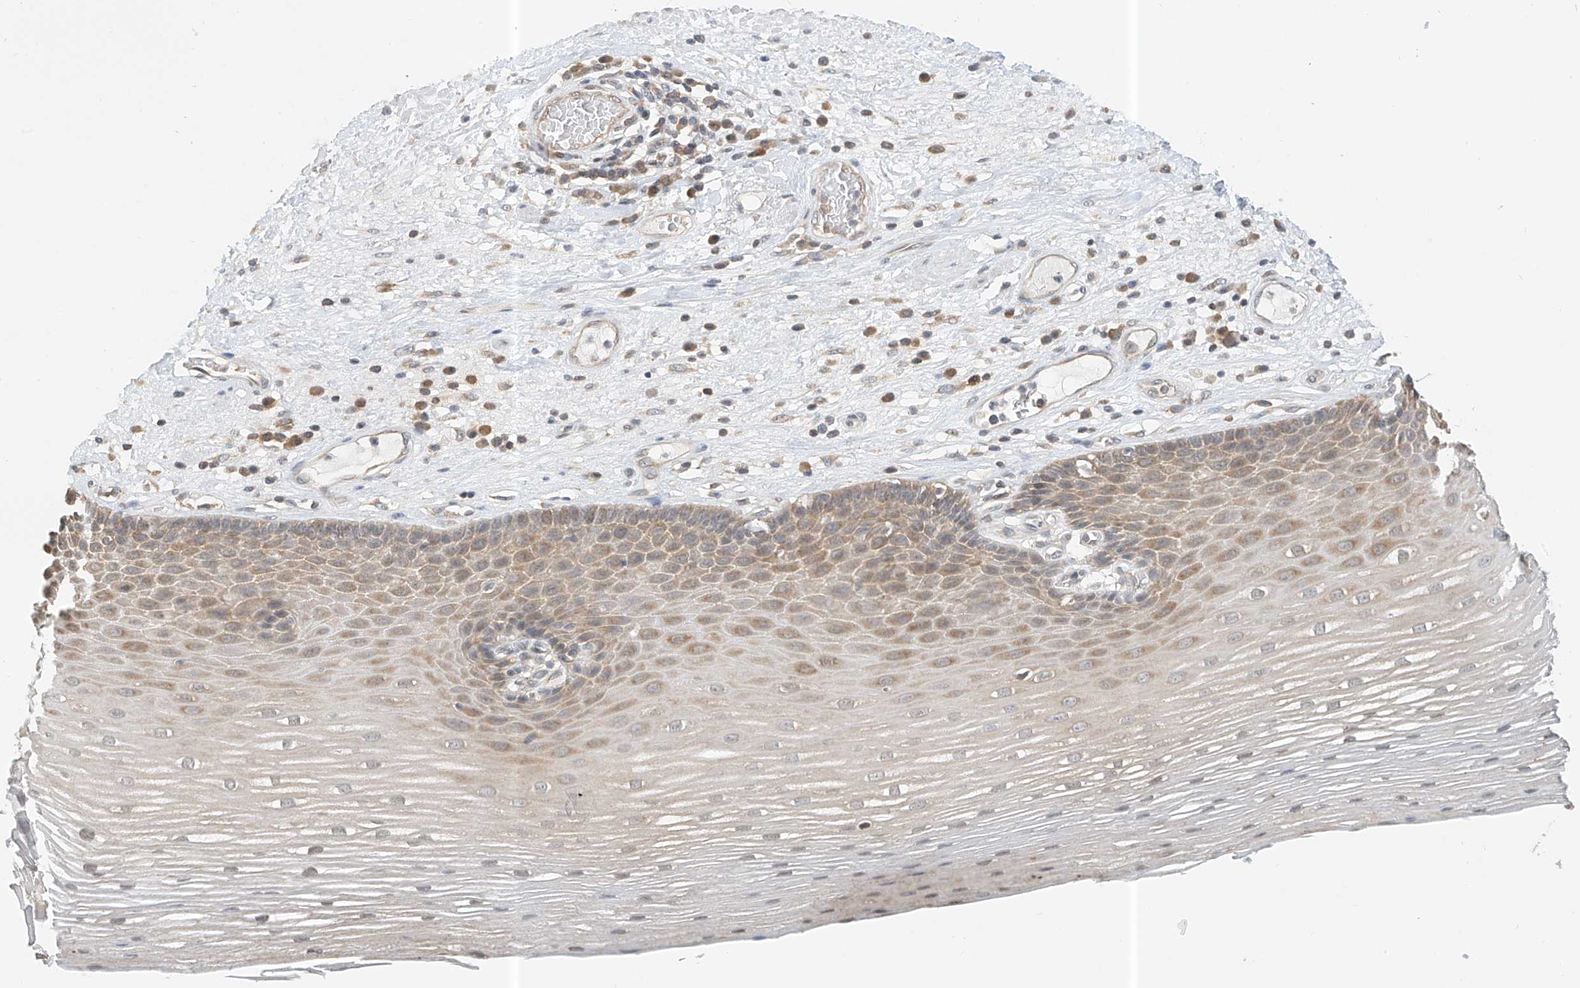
{"staining": {"intensity": "moderate", "quantity": ">75%", "location": "cytoplasmic/membranous,nuclear"}, "tissue": "esophagus", "cell_type": "Squamous epithelial cells", "image_type": "normal", "snomed": [{"axis": "morphology", "description": "Normal tissue, NOS"}, {"axis": "topography", "description": "Esophagus"}], "caption": "Moderate cytoplasmic/membranous,nuclear positivity for a protein is seen in about >75% of squamous epithelial cells of benign esophagus using immunohistochemistry.", "gene": "PPA2", "patient": {"sex": "male", "age": 62}}